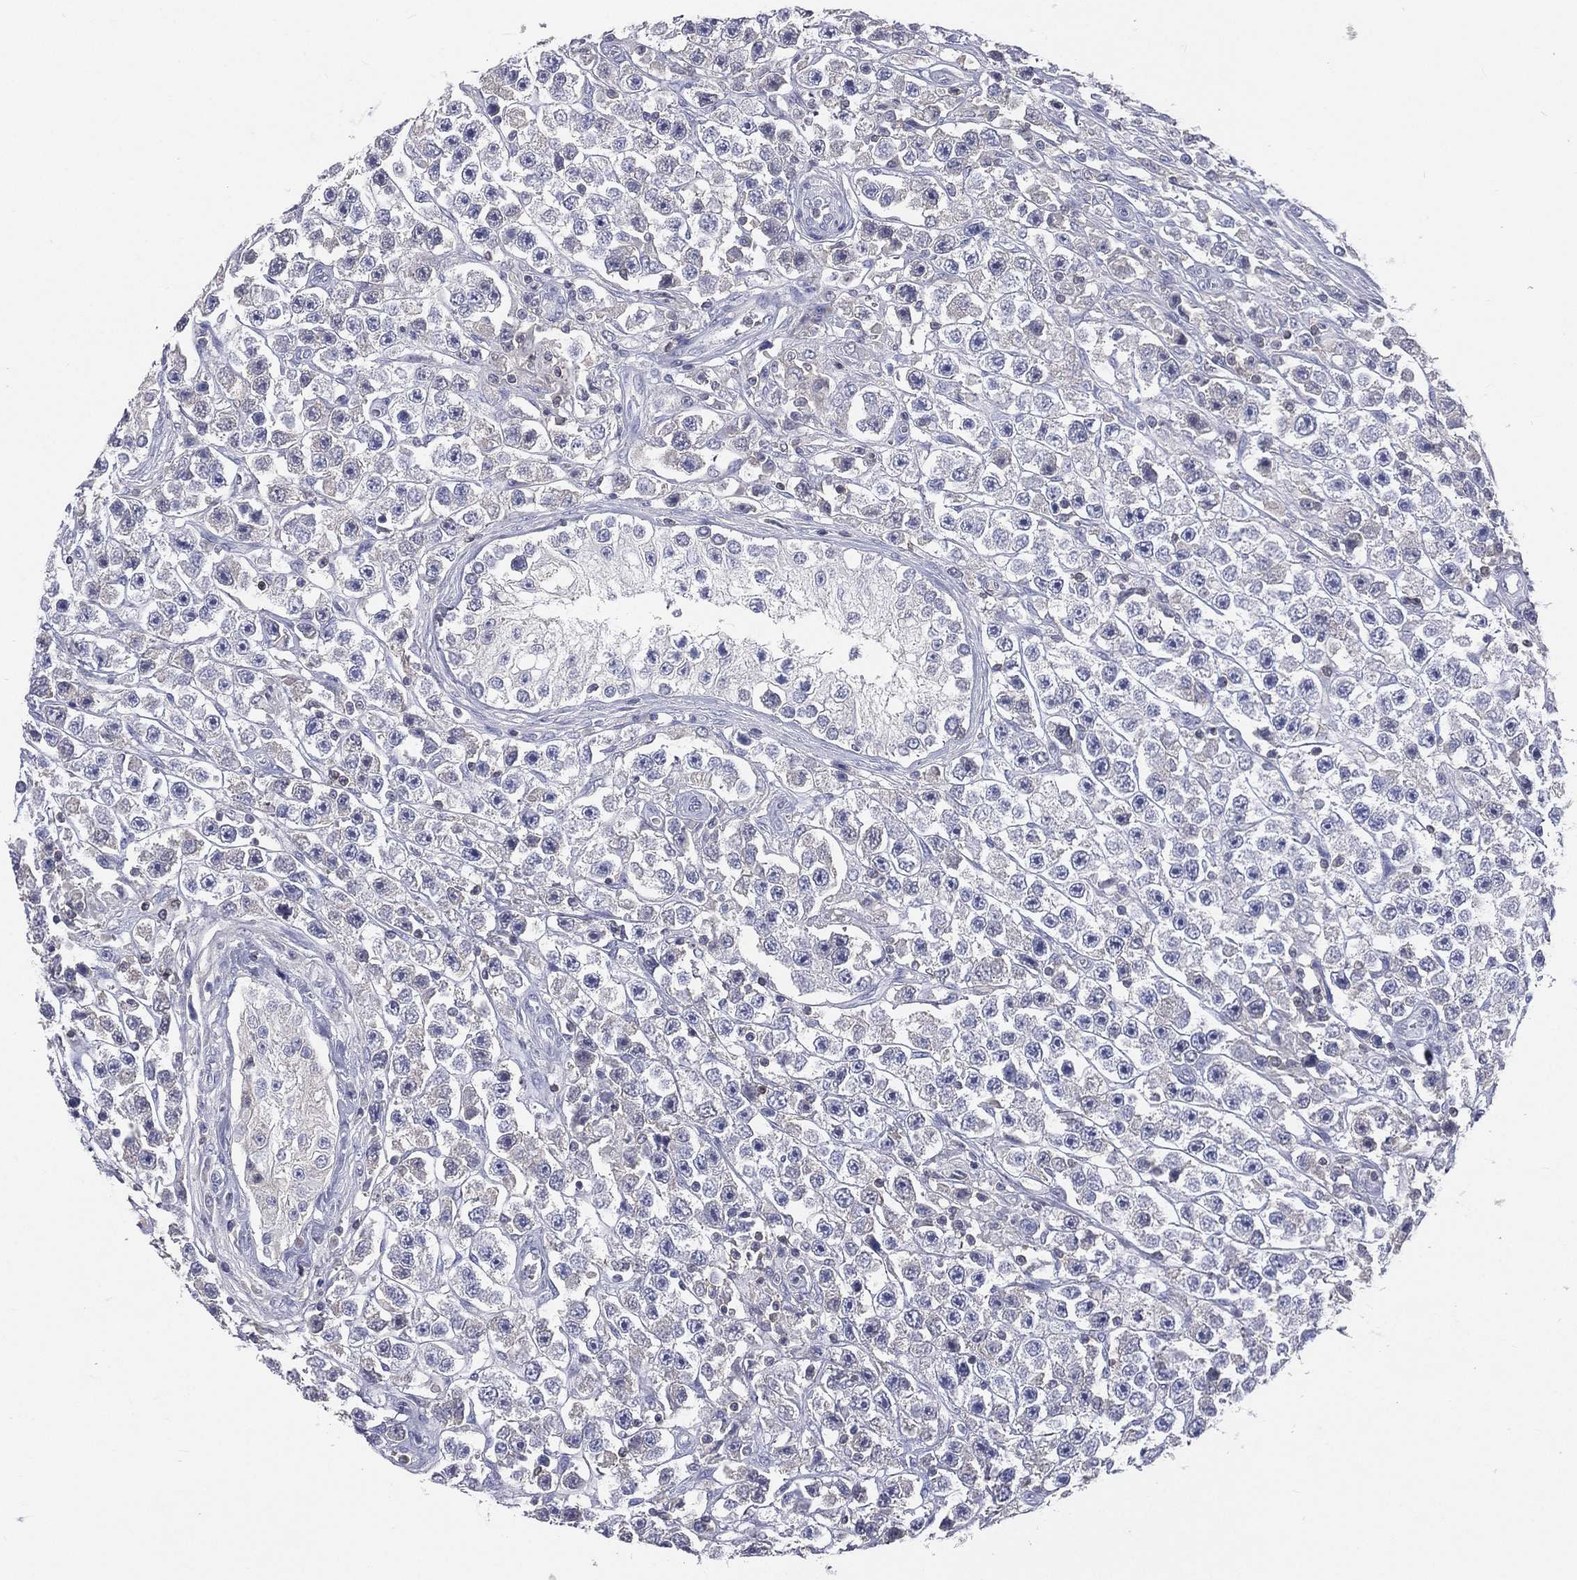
{"staining": {"intensity": "negative", "quantity": "none", "location": "none"}, "tissue": "testis cancer", "cell_type": "Tumor cells", "image_type": "cancer", "snomed": [{"axis": "morphology", "description": "Seminoma, NOS"}, {"axis": "topography", "description": "Testis"}], "caption": "Tumor cells show no significant staining in testis cancer.", "gene": "CD3D", "patient": {"sex": "male", "age": 45}}